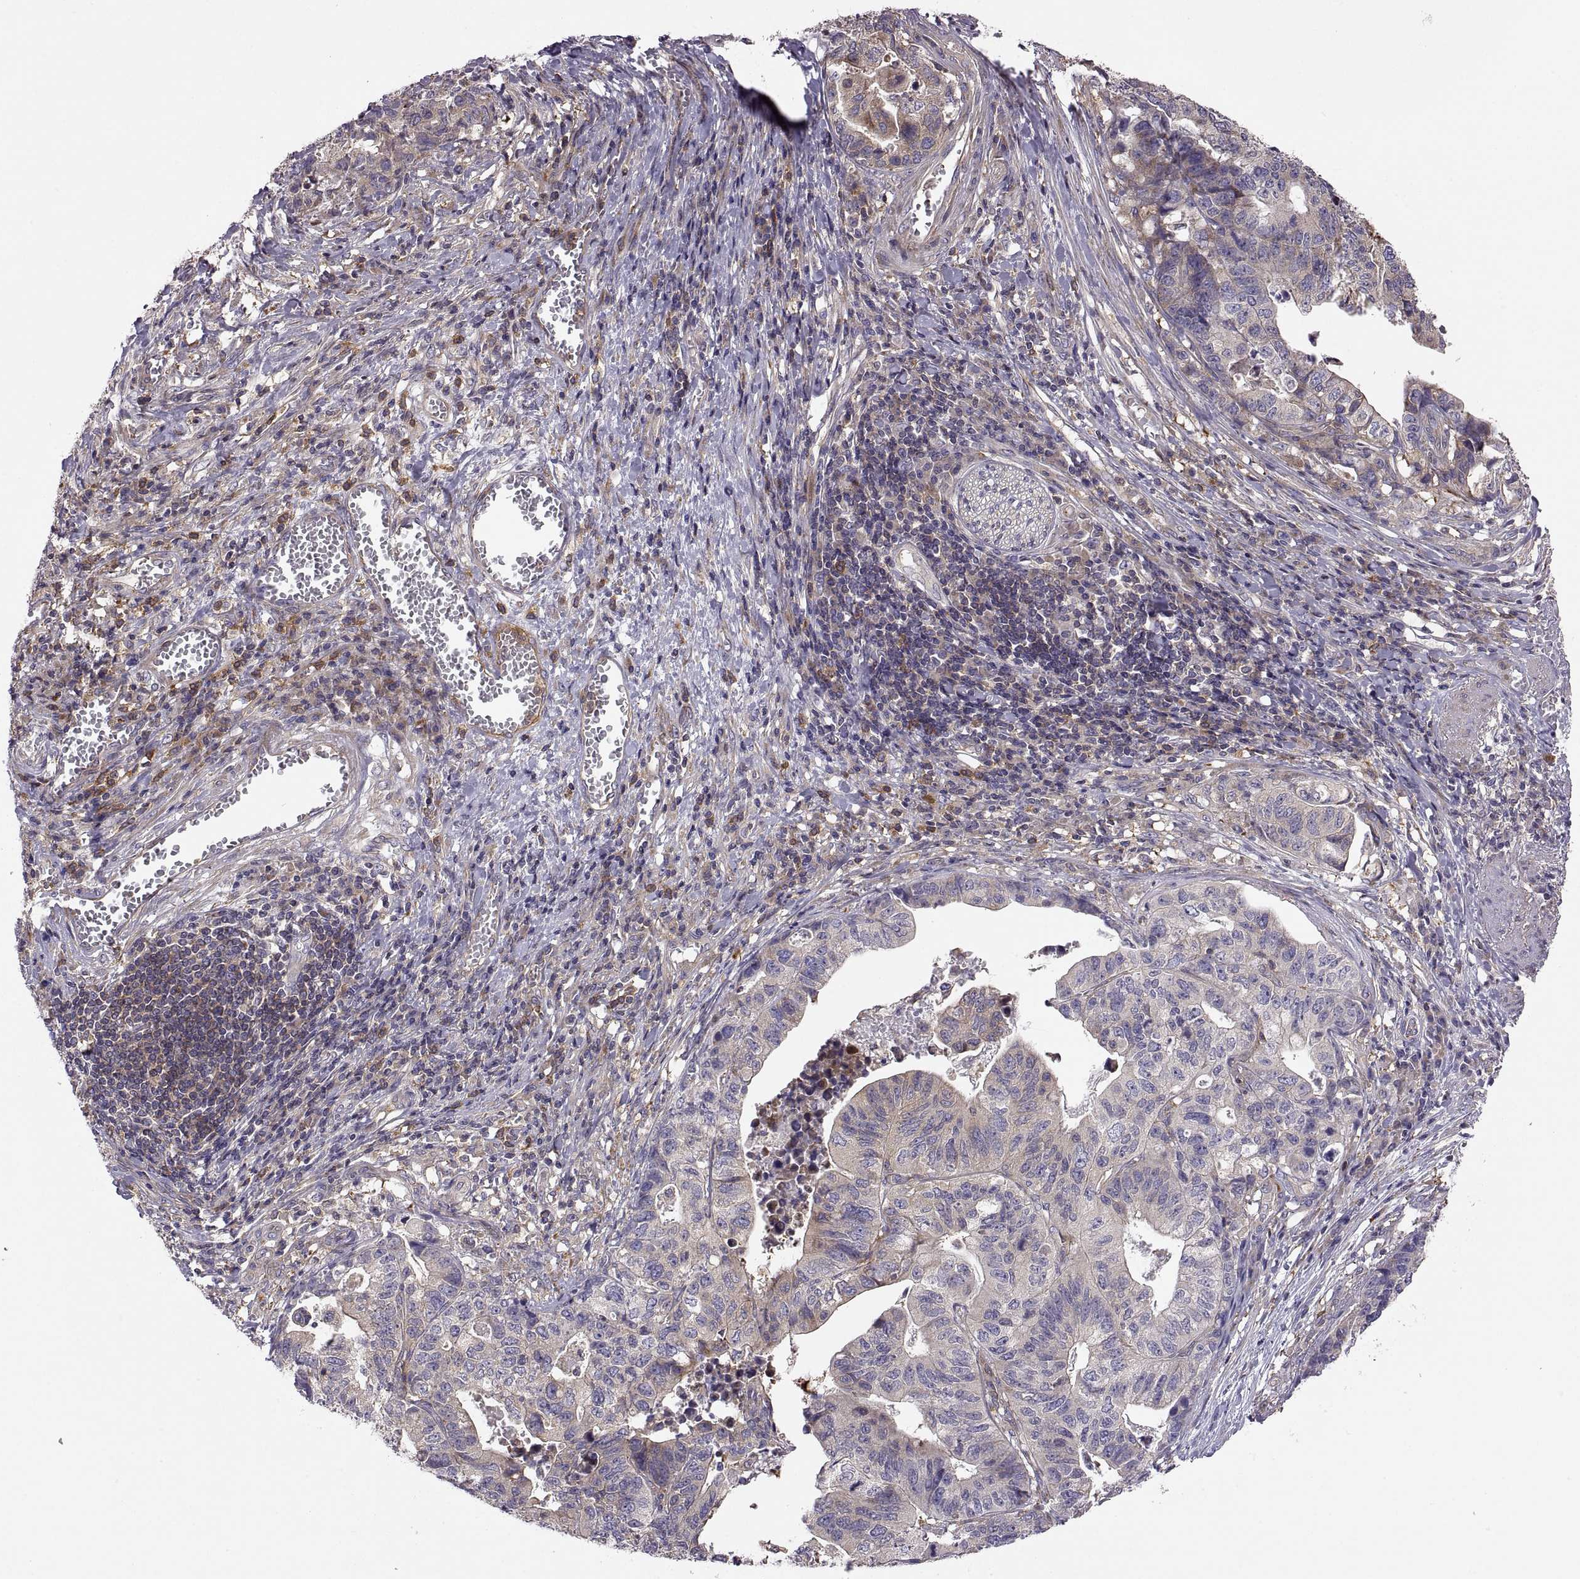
{"staining": {"intensity": "moderate", "quantity": "<25%", "location": "cytoplasmic/membranous"}, "tissue": "stomach cancer", "cell_type": "Tumor cells", "image_type": "cancer", "snomed": [{"axis": "morphology", "description": "Adenocarcinoma, NOS"}, {"axis": "topography", "description": "Stomach, upper"}], "caption": "Immunohistochemistry micrograph of neoplastic tissue: stomach cancer stained using immunohistochemistry (IHC) reveals low levels of moderate protein expression localized specifically in the cytoplasmic/membranous of tumor cells, appearing as a cytoplasmic/membranous brown color.", "gene": "SPATA32", "patient": {"sex": "female", "age": 67}}